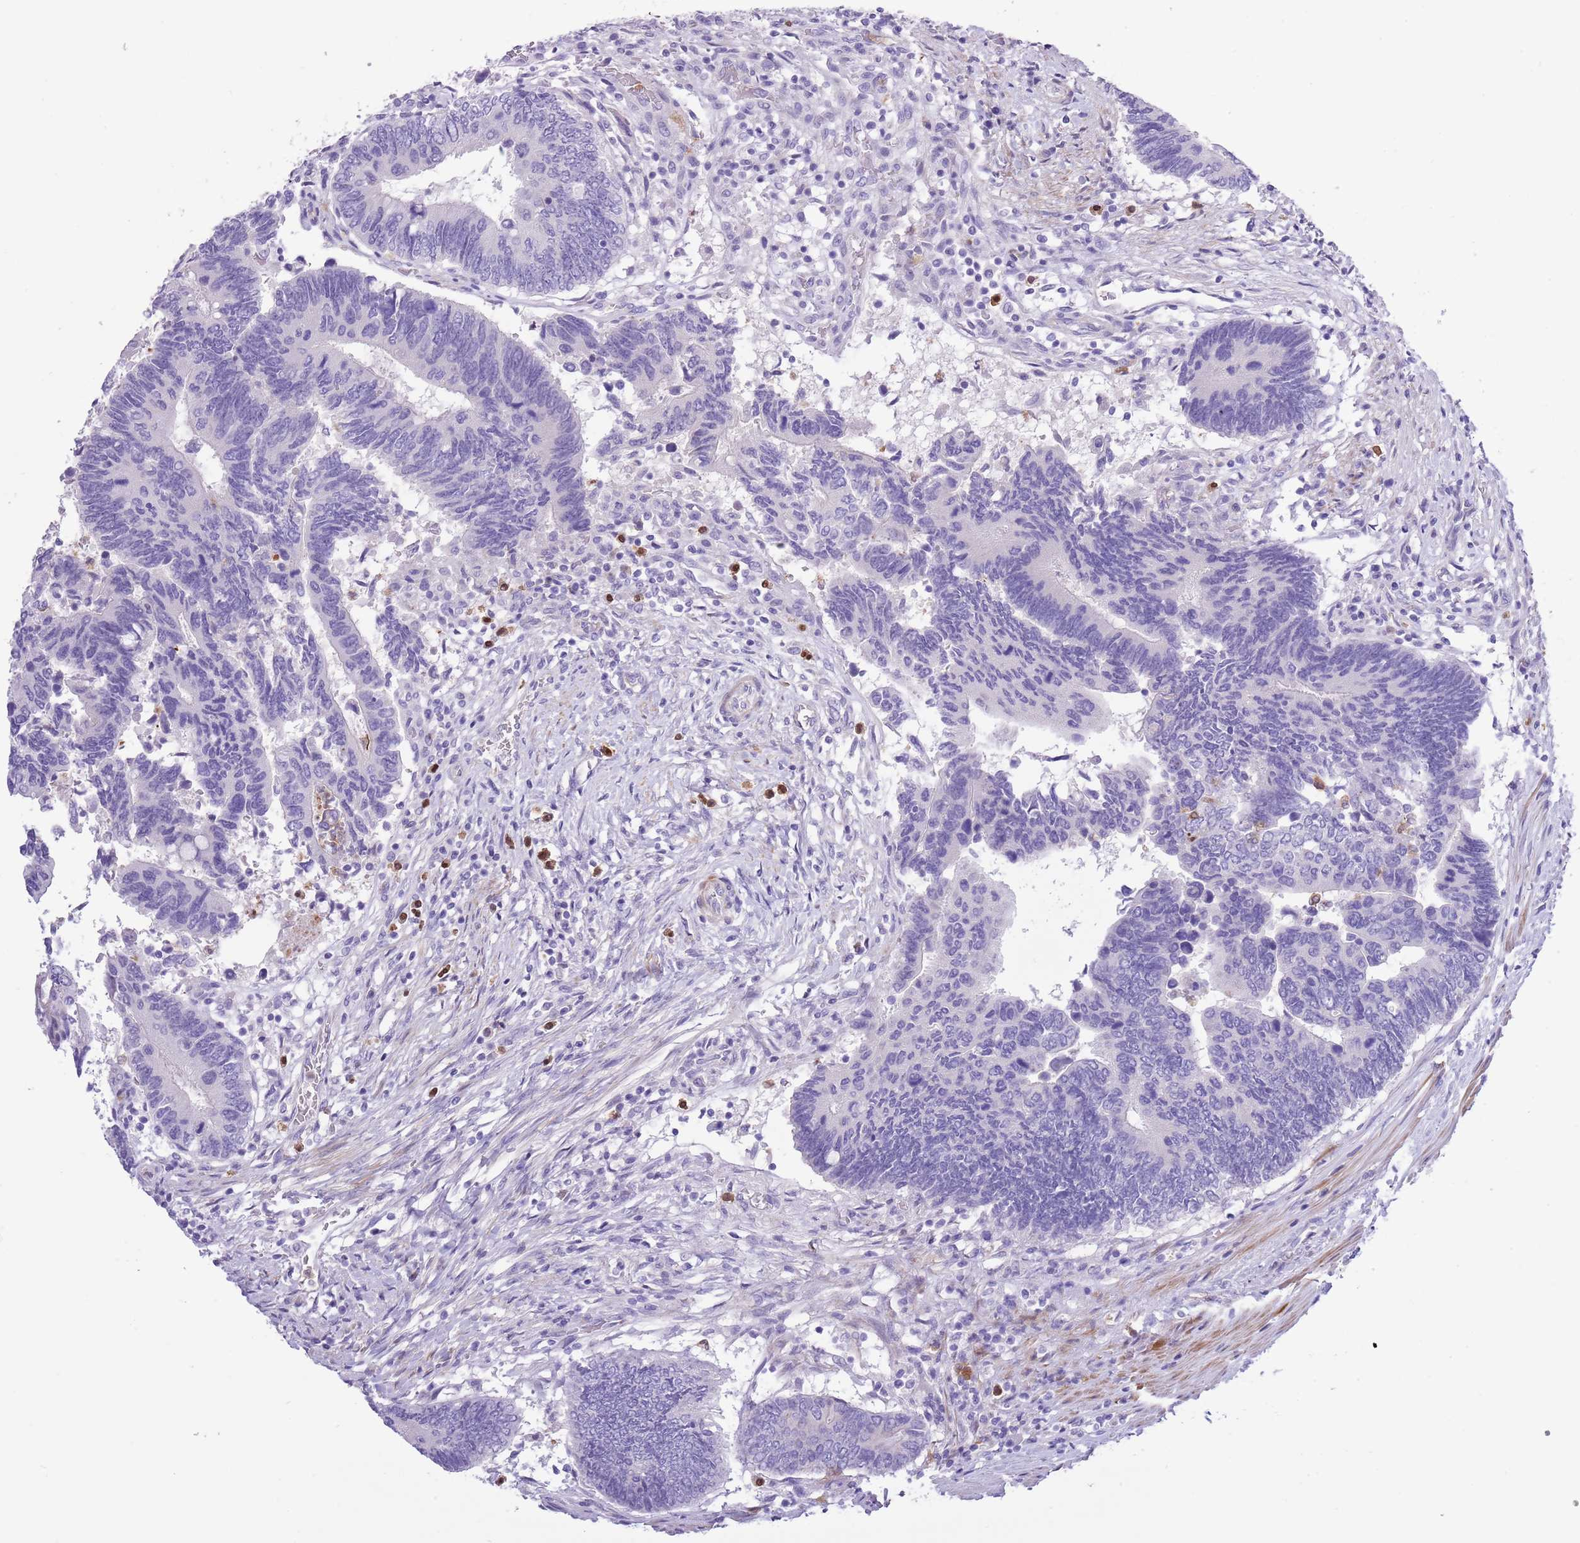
{"staining": {"intensity": "negative", "quantity": "none", "location": "none"}, "tissue": "colorectal cancer", "cell_type": "Tumor cells", "image_type": "cancer", "snomed": [{"axis": "morphology", "description": "Adenocarcinoma, NOS"}, {"axis": "topography", "description": "Colon"}], "caption": "DAB (3,3'-diaminobenzidine) immunohistochemical staining of human colorectal cancer reveals no significant positivity in tumor cells.", "gene": "OR6M1", "patient": {"sex": "male", "age": 87}}